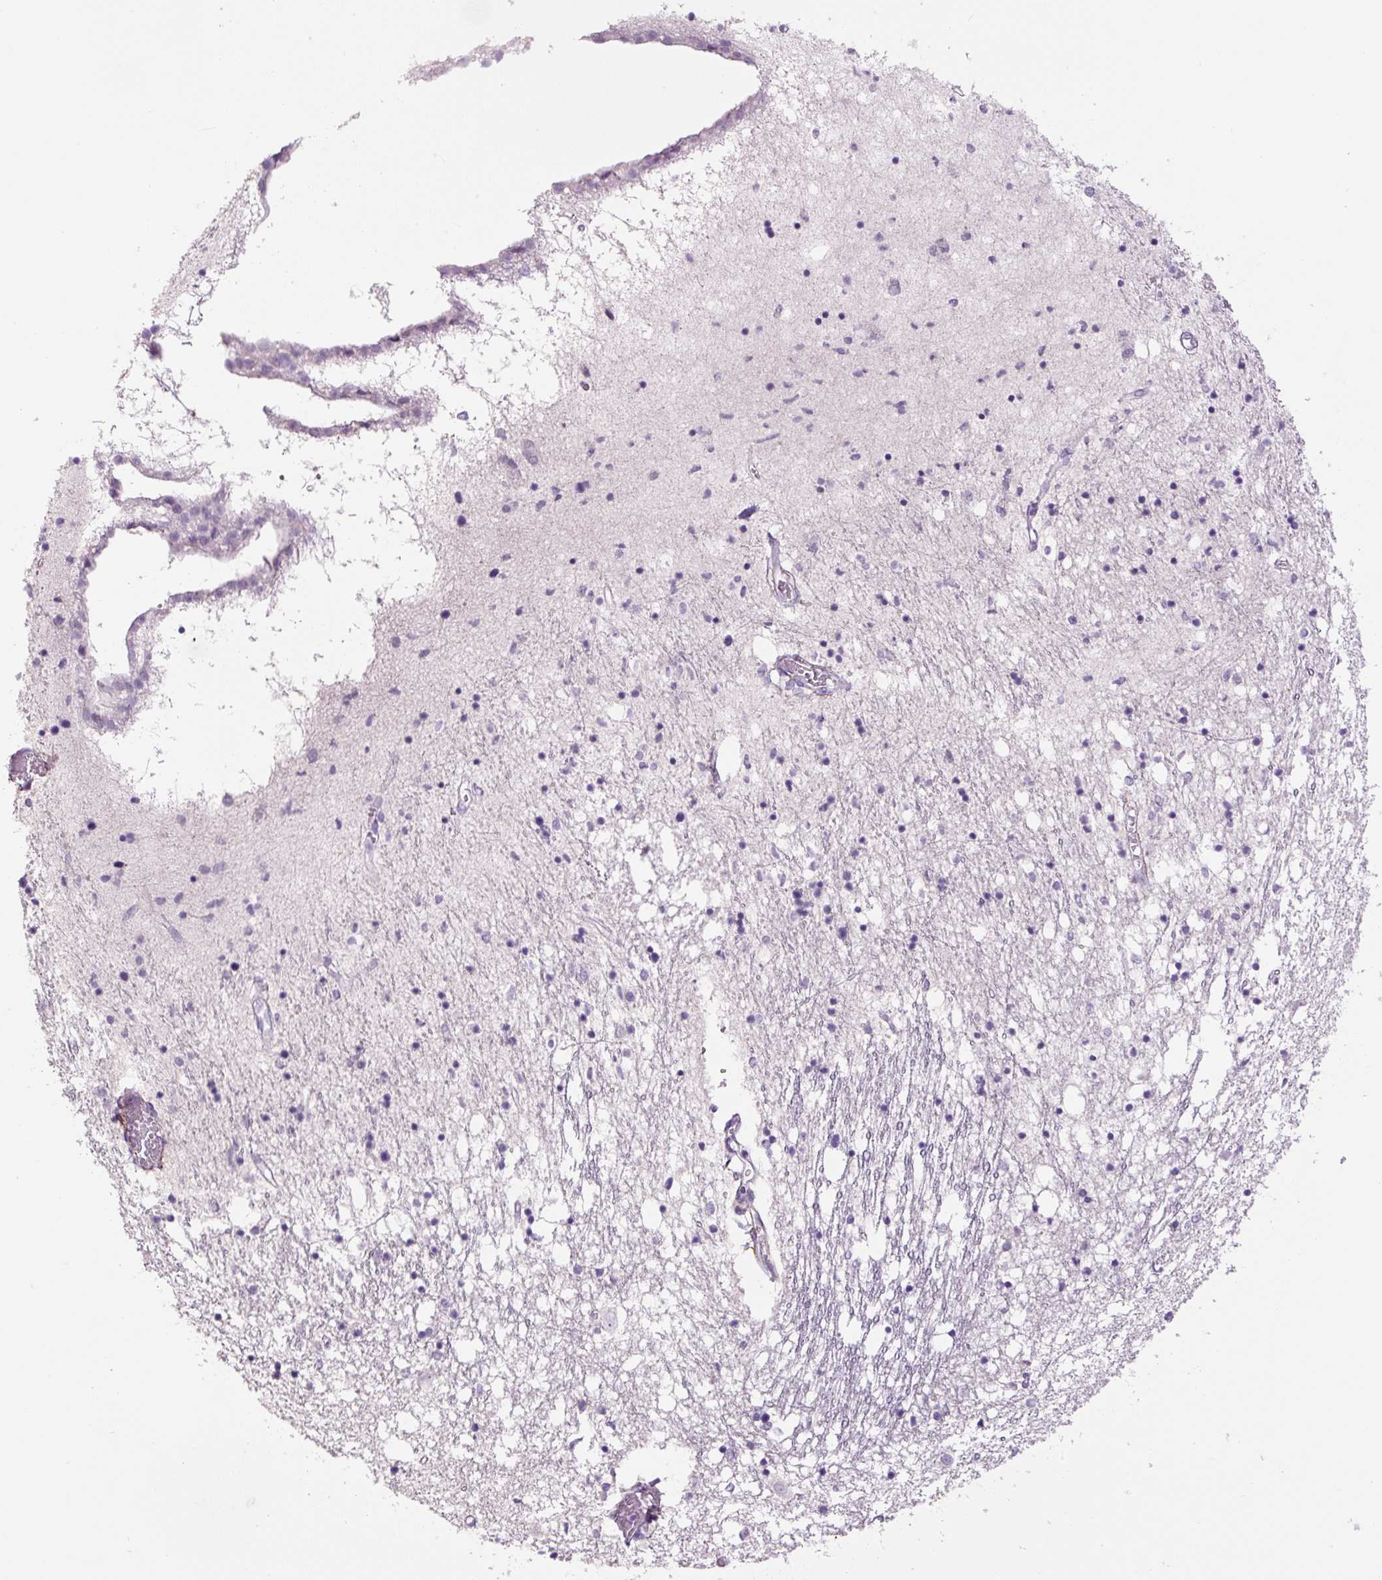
{"staining": {"intensity": "negative", "quantity": "none", "location": "none"}, "tissue": "caudate", "cell_type": "Glial cells", "image_type": "normal", "snomed": [{"axis": "morphology", "description": "Normal tissue, NOS"}, {"axis": "topography", "description": "Lateral ventricle wall"}], "caption": "DAB immunohistochemical staining of benign caudate displays no significant expression in glial cells.", "gene": "FBN1", "patient": {"sex": "male", "age": 70}}